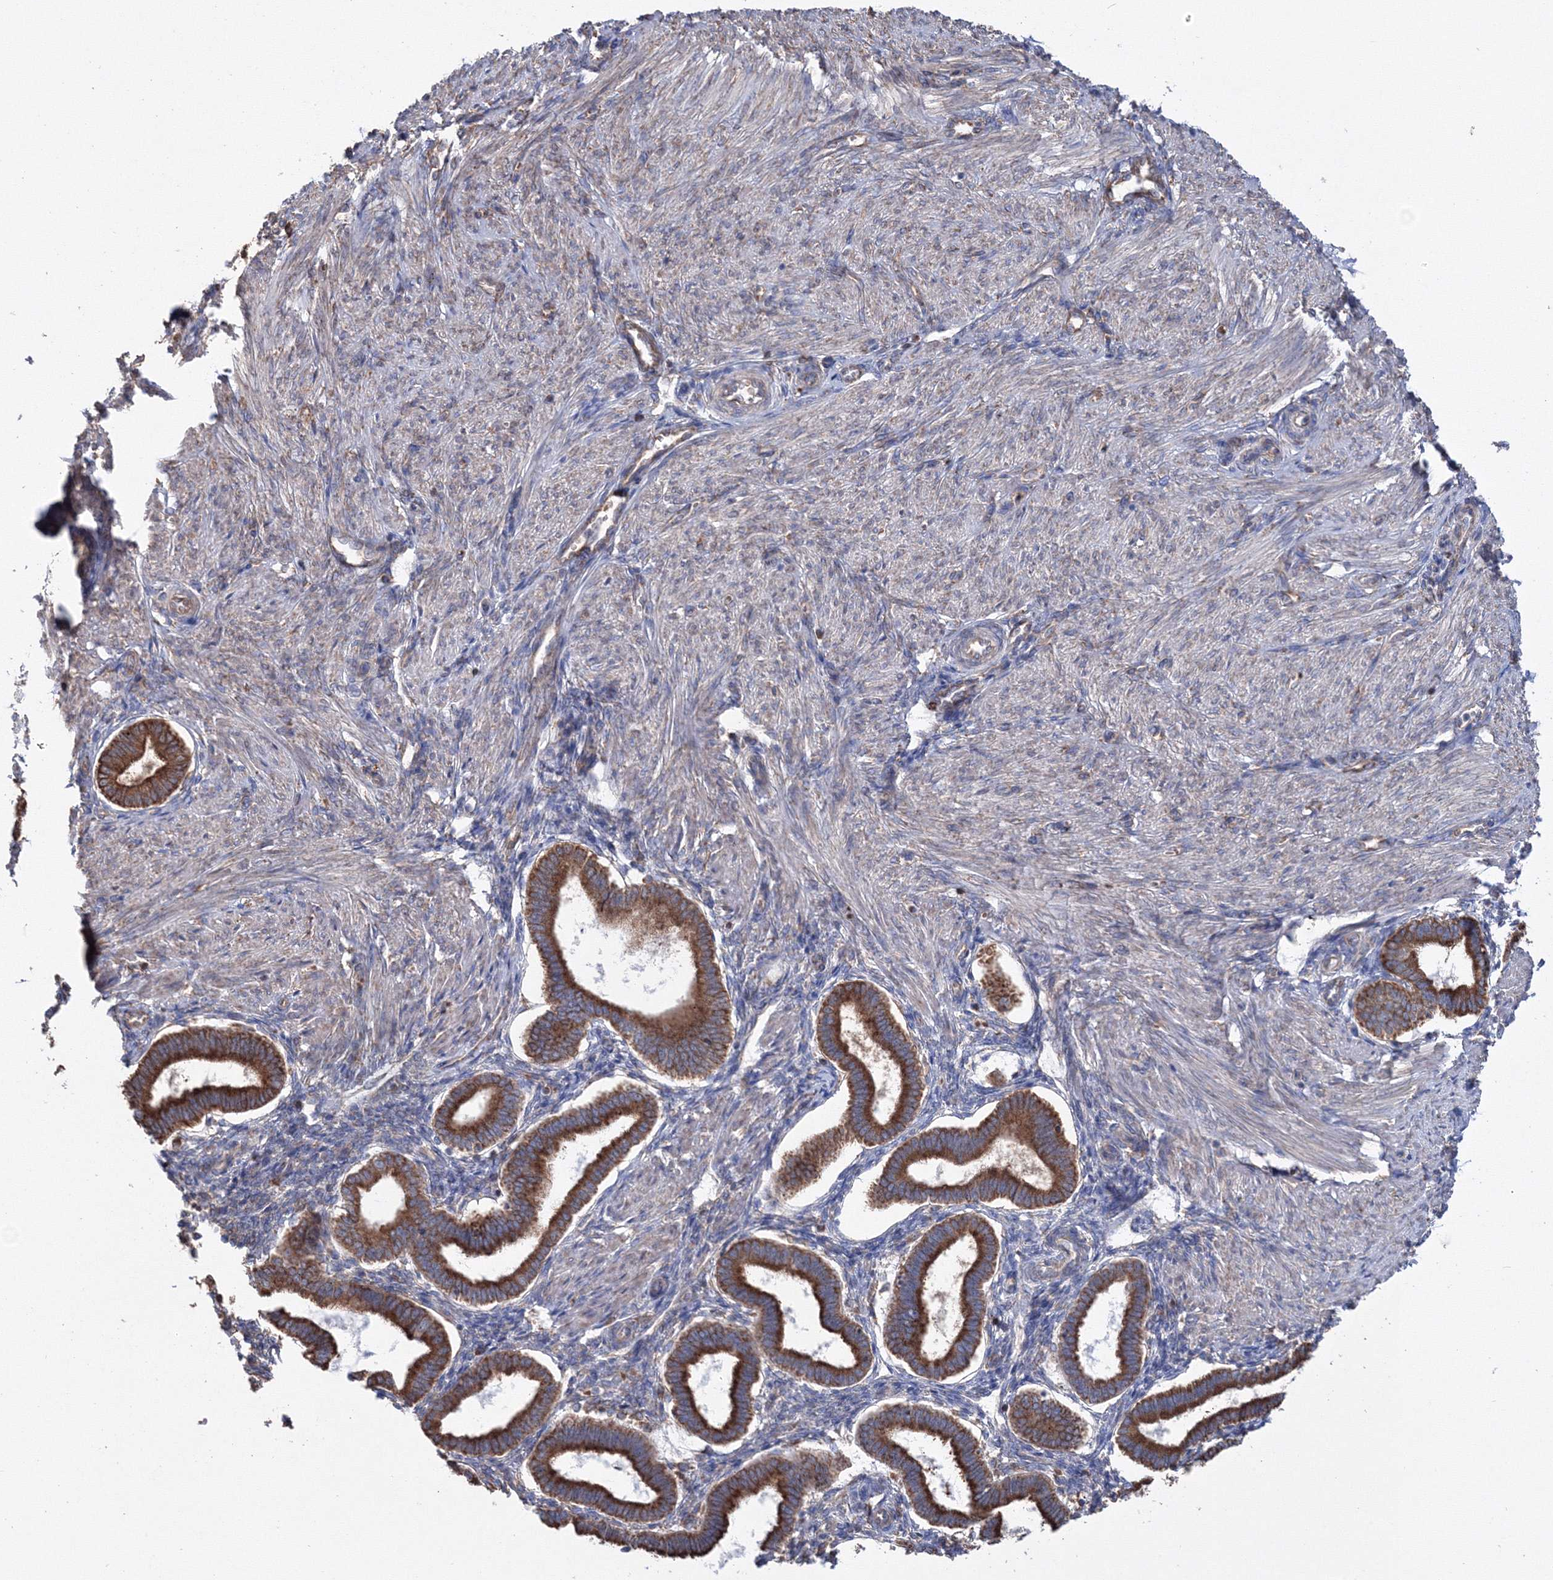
{"staining": {"intensity": "negative", "quantity": "none", "location": "none"}, "tissue": "endometrium", "cell_type": "Cells in endometrial stroma", "image_type": "normal", "snomed": [{"axis": "morphology", "description": "Normal tissue, NOS"}, {"axis": "topography", "description": "Endometrium"}], "caption": "An image of human endometrium is negative for staining in cells in endometrial stroma. (DAB IHC with hematoxylin counter stain).", "gene": "VPS8", "patient": {"sex": "female", "age": 24}}